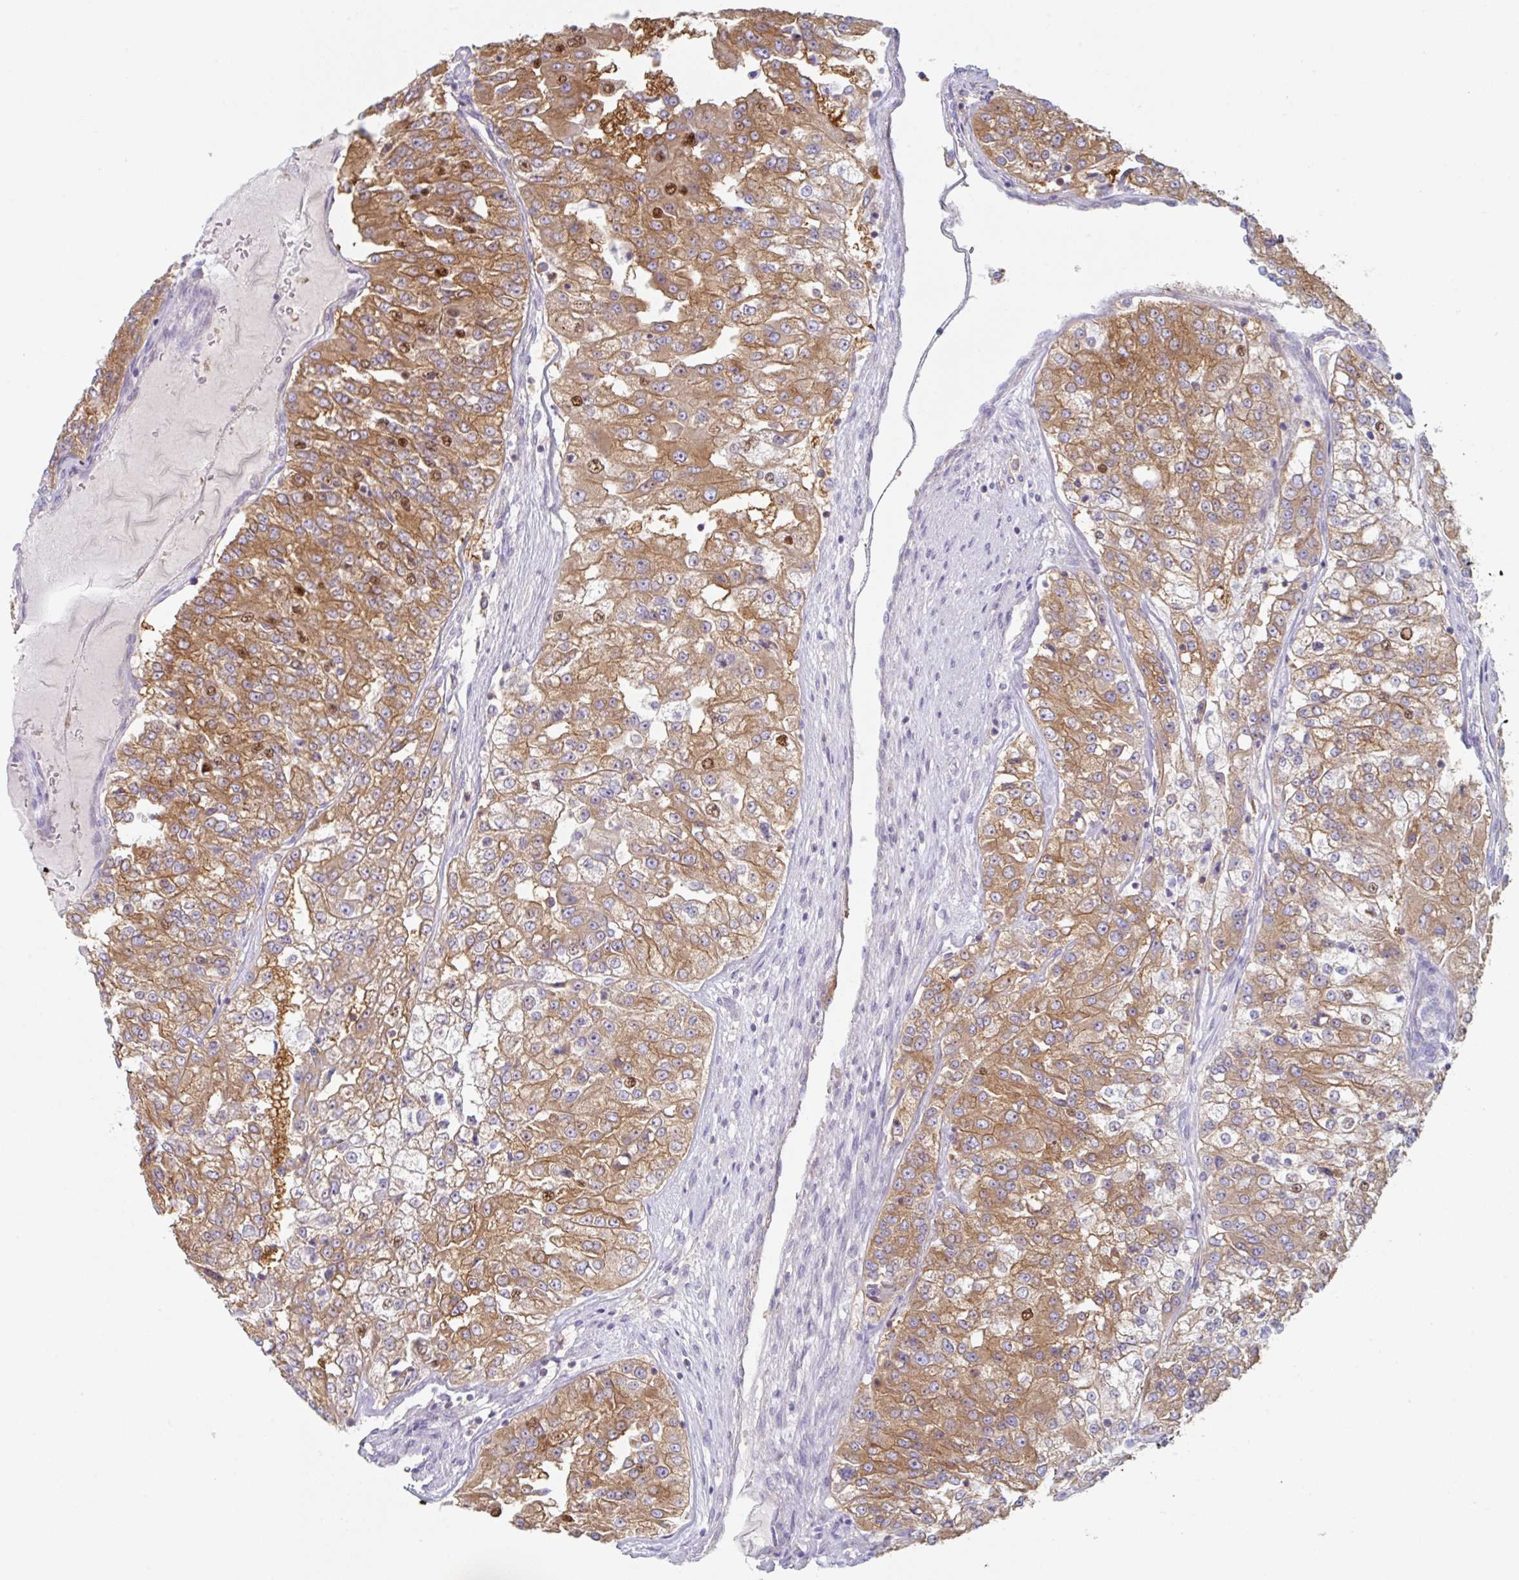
{"staining": {"intensity": "moderate", "quantity": ">75%", "location": "cytoplasmic/membranous,nuclear"}, "tissue": "renal cancer", "cell_type": "Tumor cells", "image_type": "cancer", "snomed": [{"axis": "morphology", "description": "Adenocarcinoma, NOS"}, {"axis": "topography", "description": "Kidney"}], "caption": "This is a micrograph of immunohistochemistry (IHC) staining of adenocarcinoma (renal), which shows moderate staining in the cytoplasmic/membranous and nuclear of tumor cells.", "gene": "AMPD2", "patient": {"sex": "female", "age": 63}}